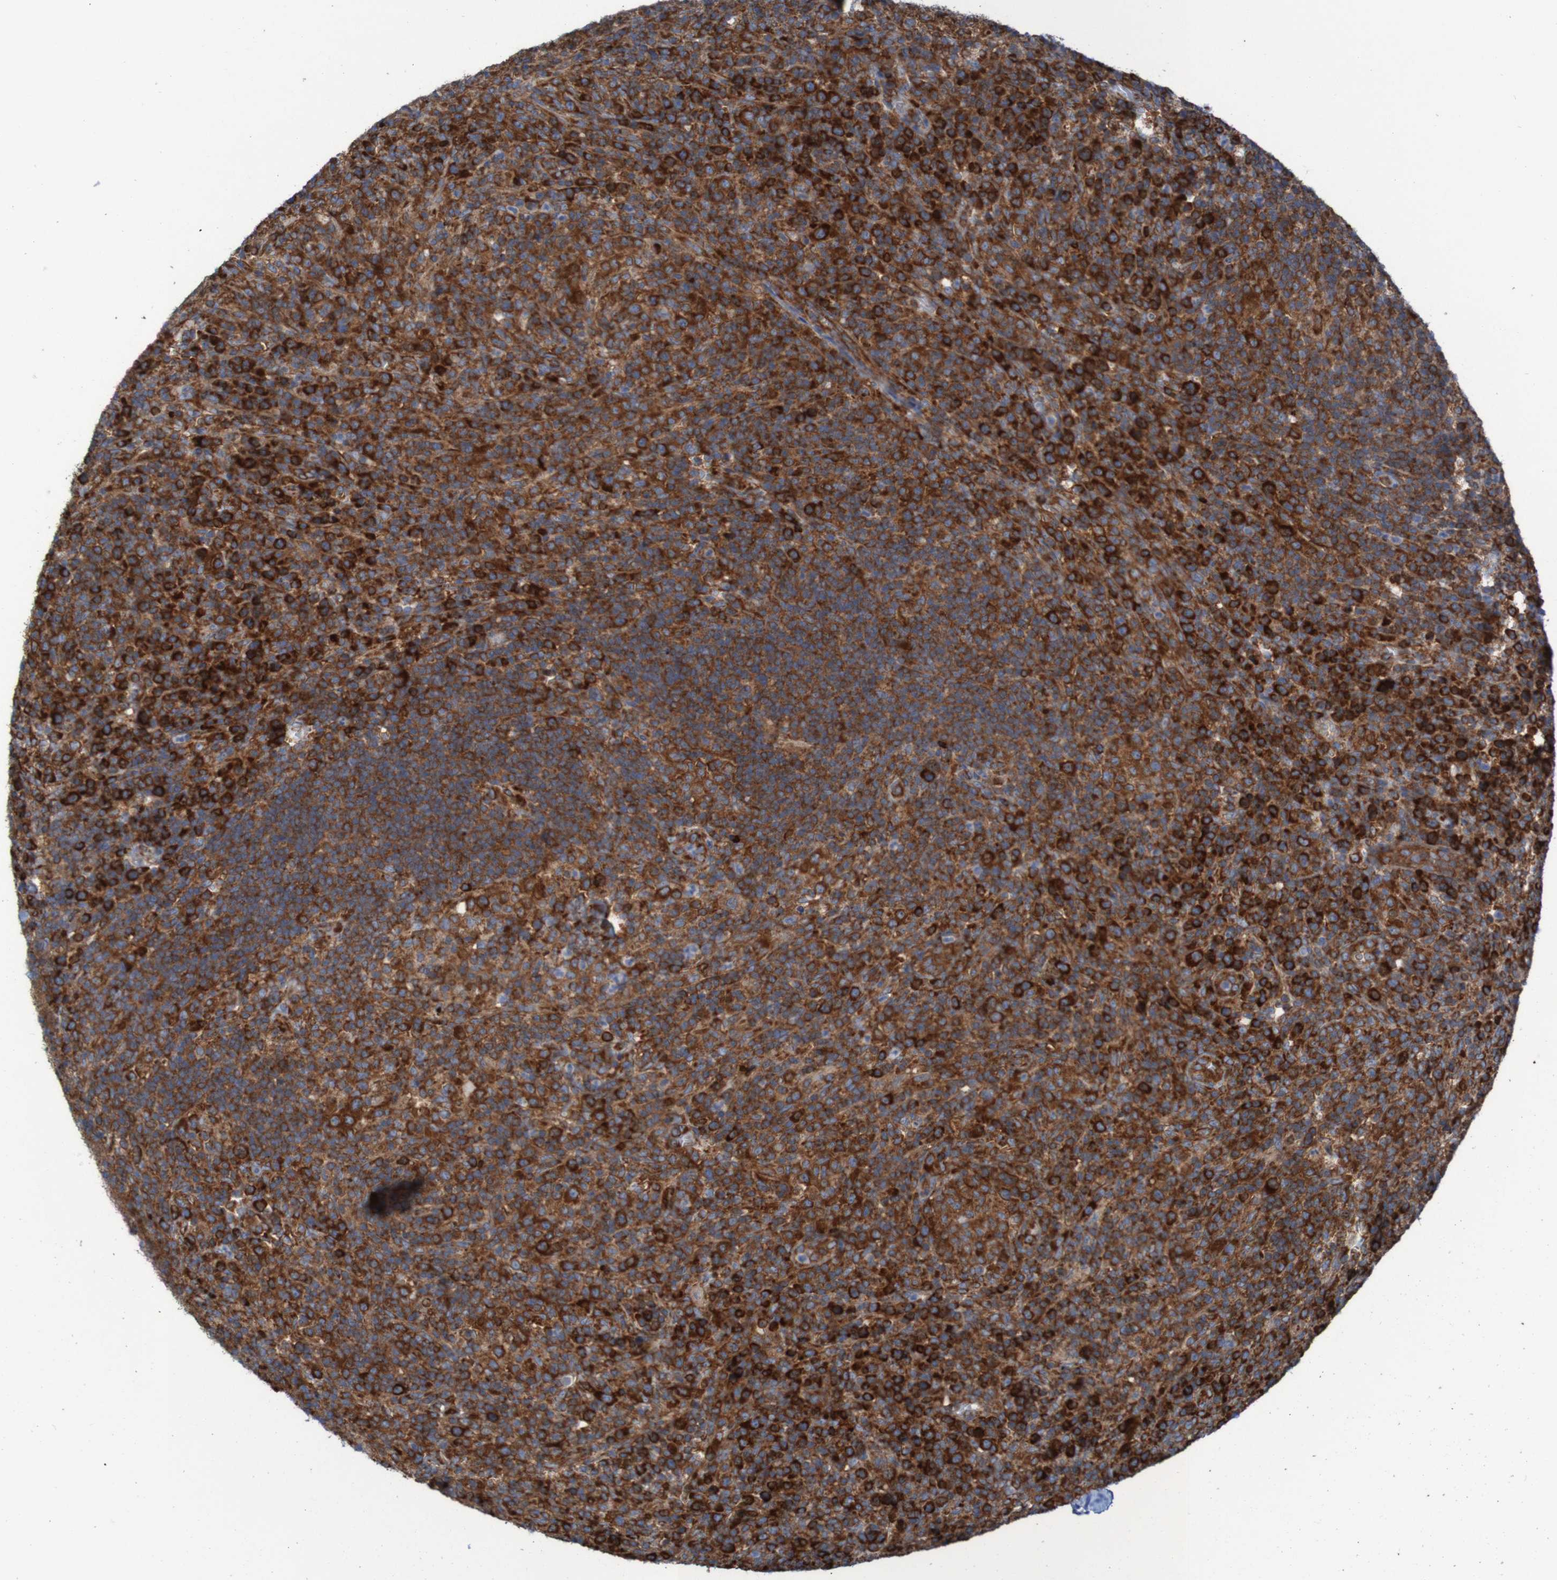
{"staining": {"intensity": "strong", "quantity": ">75%", "location": "cytoplasmic/membranous"}, "tissue": "lymphoma", "cell_type": "Tumor cells", "image_type": "cancer", "snomed": [{"axis": "morphology", "description": "Malignant lymphoma, non-Hodgkin's type, High grade"}, {"axis": "topography", "description": "Lymph node"}], "caption": "A brown stain highlights strong cytoplasmic/membranous expression of a protein in human lymphoma tumor cells. (IHC, brightfield microscopy, high magnification).", "gene": "RPL10", "patient": {"sex": "female", "age": 76}}